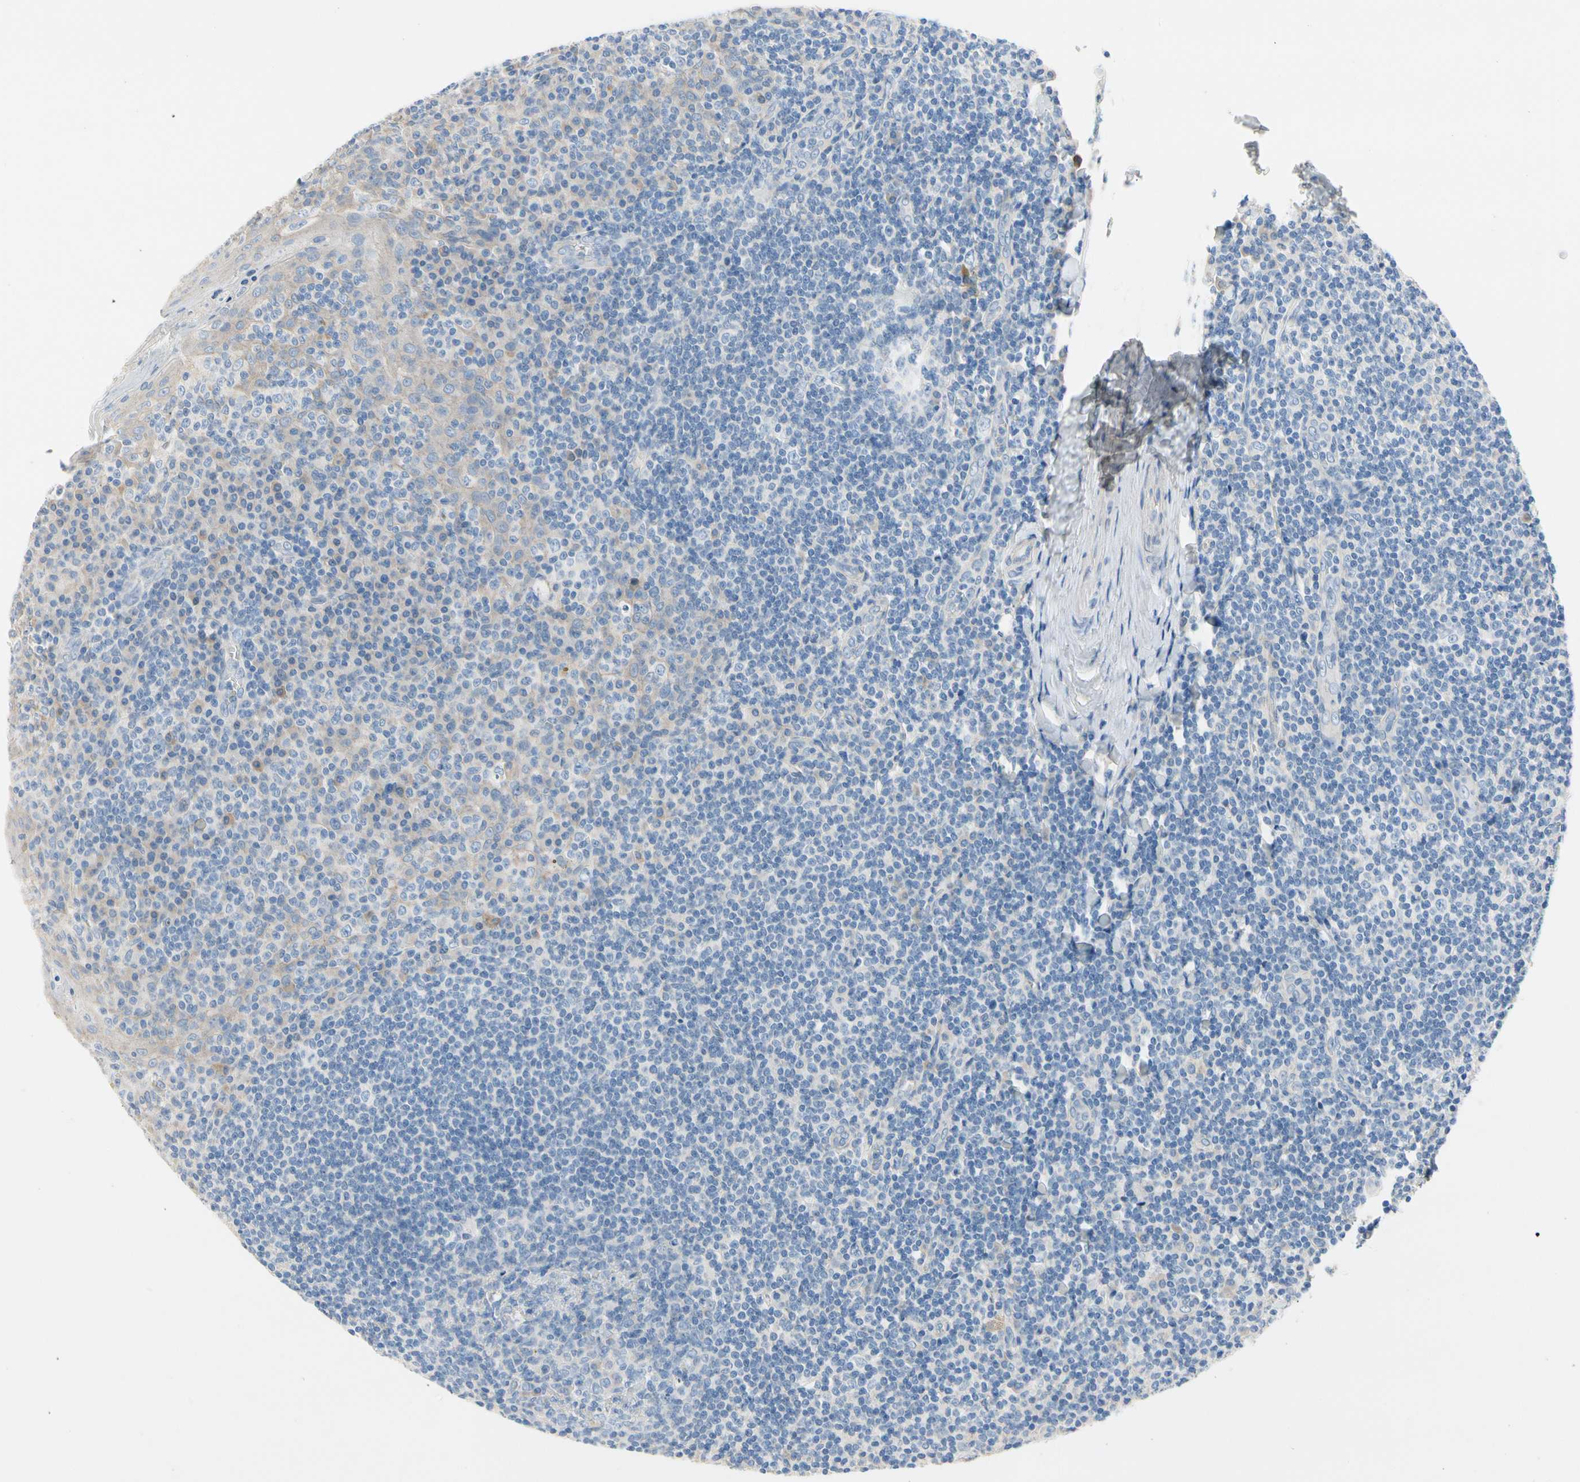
{"staining": {"intensity": "negative", "quantity": "none", "location": "none"}, "tissue": "tonsil", "cell_type": "Germinal center cells", "image_type": "normal", "snomed": [{"axis": "morphology", "description": "Normal tissue, NOS"}, {"axis": "topography", "description": "Tonsil"}], "caption": "Protein analysis of unremarkable tonsil shows no significant expression in germinal center cells.", "gene": "CA14", "patient": {"sex": "male", "age": 31}}